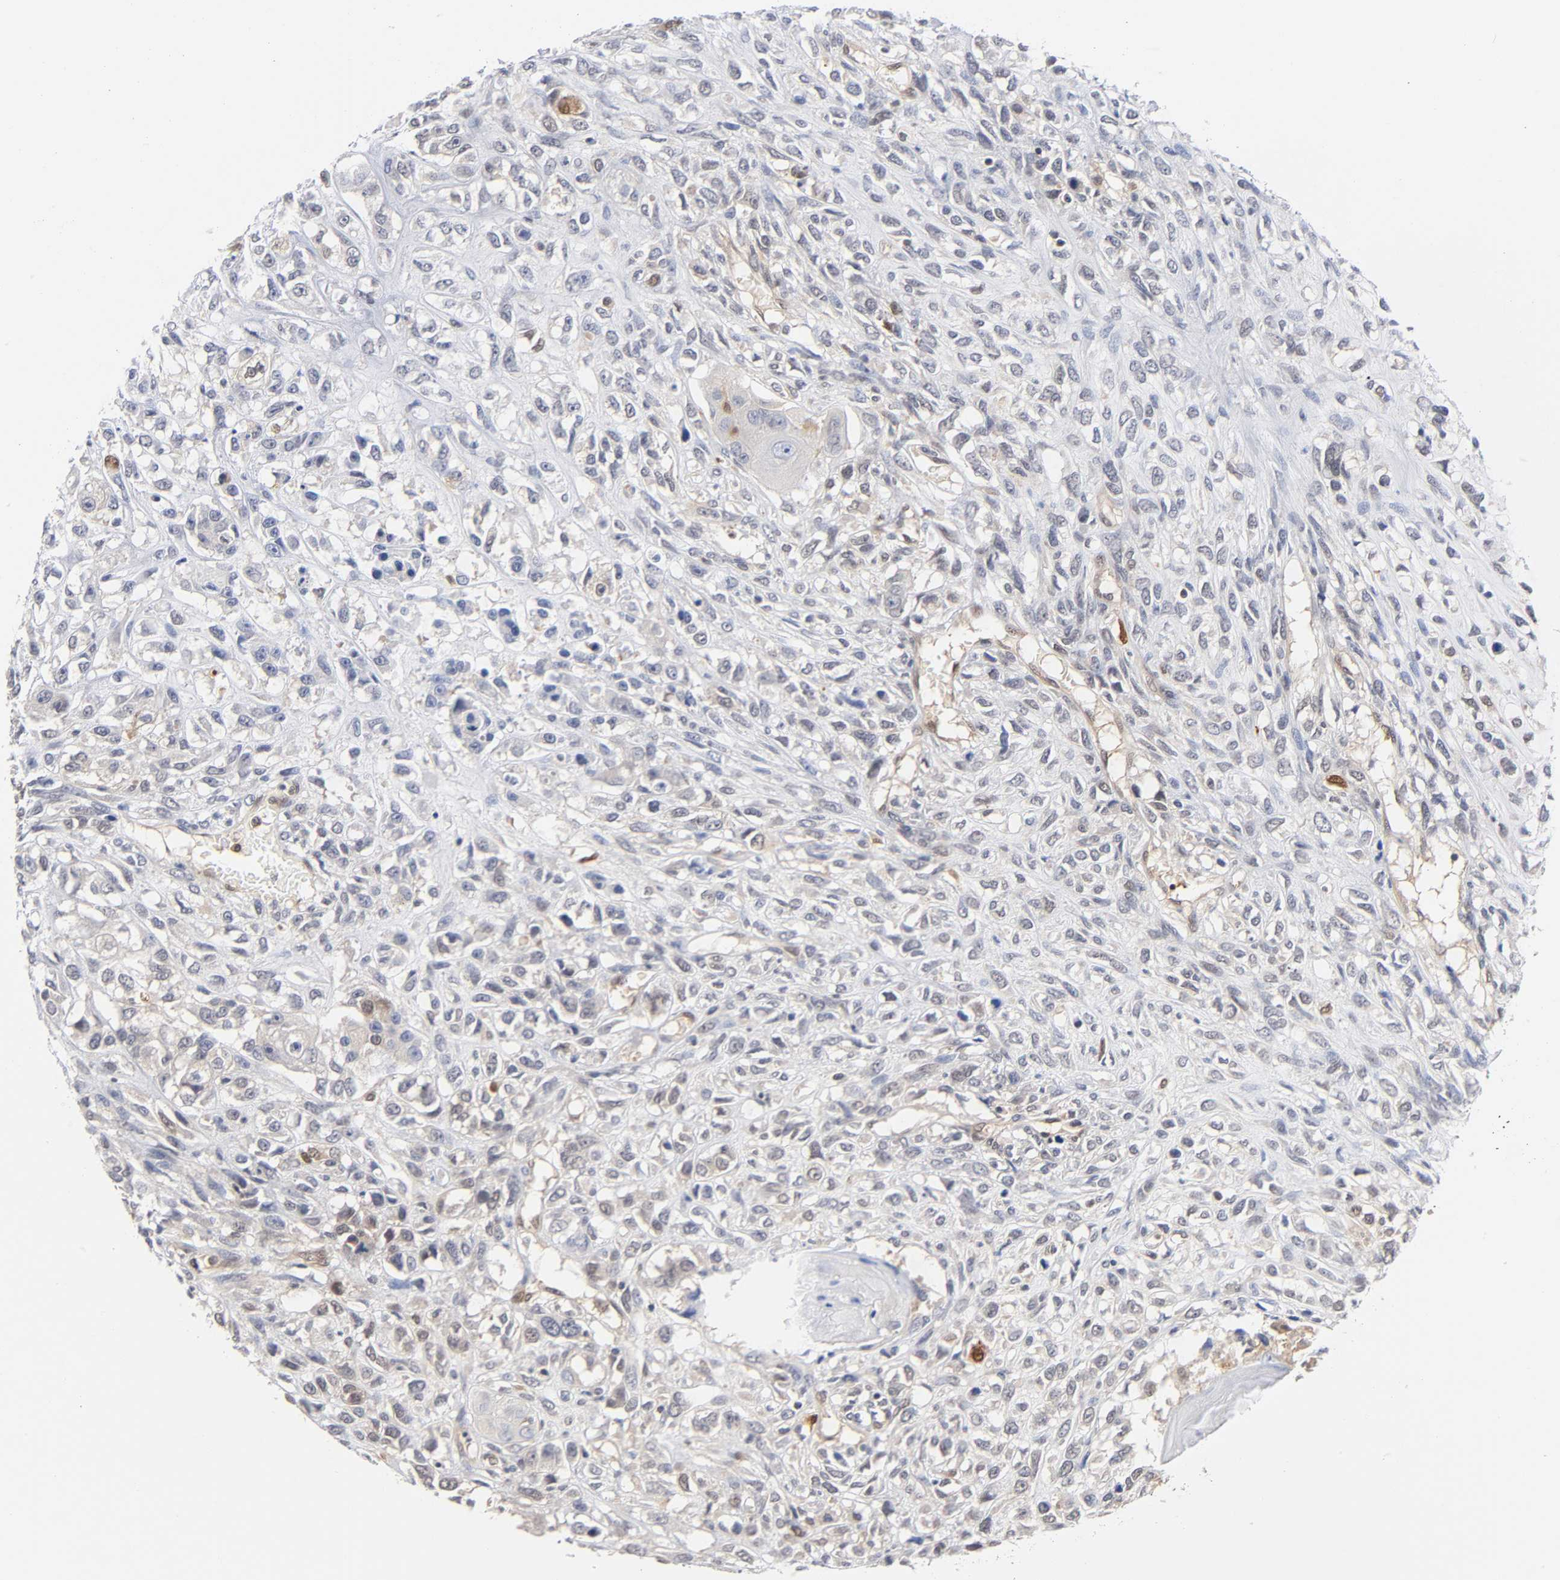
{"staining": {"intensity": "weak", "quantity": "<25%", "location": "cytoplasmic/membranous"}, "tissue": "head and neck cancer", "cell_type": "Tumor cells", "image_type": "cancer", "snomed": [{"axis": "morphology", "description": "Necrosis, NOS"}, {"axis": "morphology", "description": "Neoplasm, malignant, NOS"}, {"axis": "topography", "description": "Salivary gland"}, {"axis": "topography", "description": "Head-Neck"}], "caption": "Image shows no significant protein expression in tumor cells of head and neck malignant neoplasm. (Brightfield microscopy of DAB (3,3'-diaminobenzidine) IHC at high magnification).", "gene": "DFFB", "patient": {"sex": "male", "age": 43}}